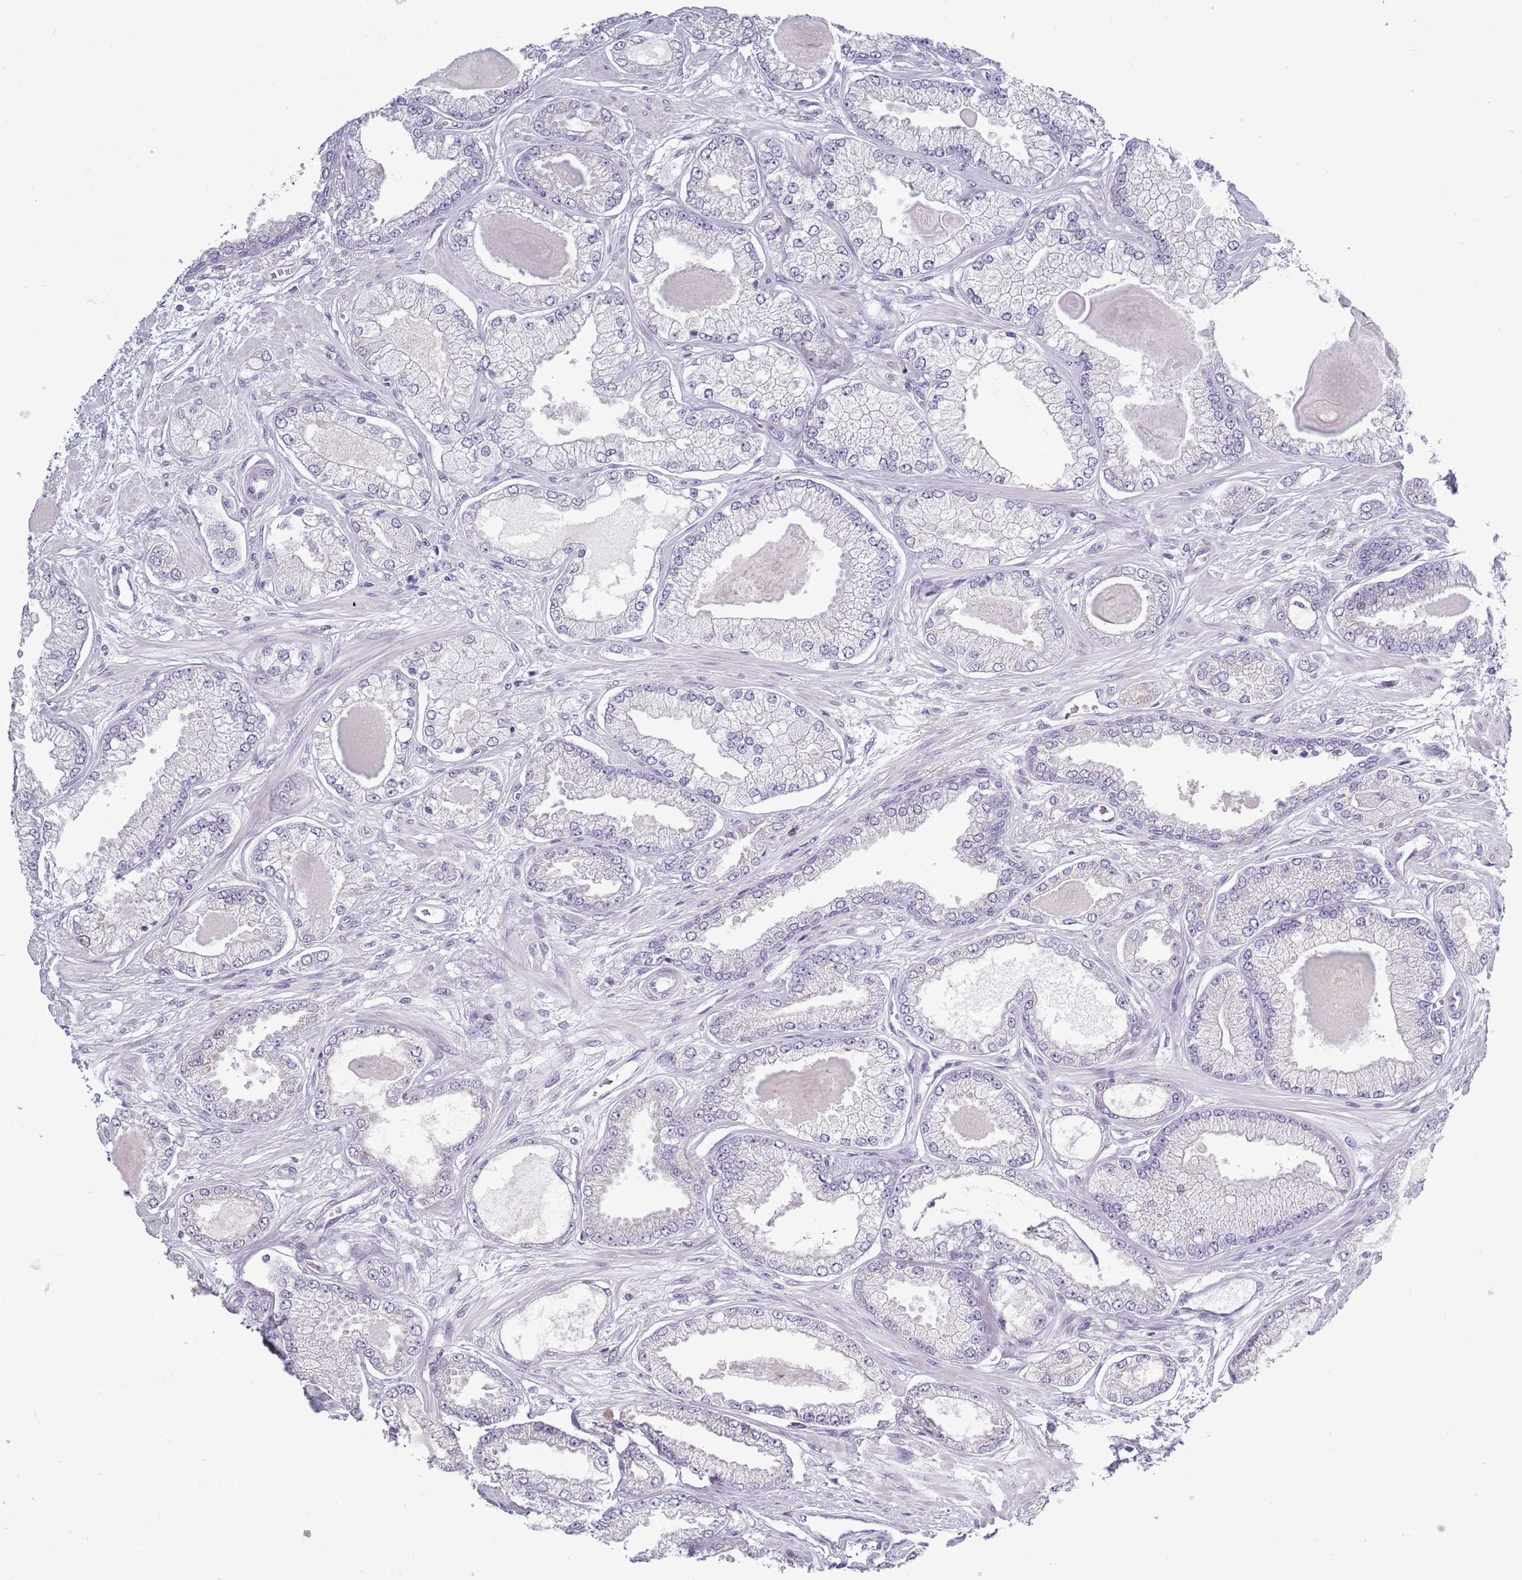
{"staining": {"intensity": "negative", "quantity": "none", "location": "none"}, "tissue": "prostate cancer", "cell_type": "Tumor cells", "image_type": "cancer", "snomed": [{"axis": "morphology", "description": "Adenocarcinoma, Low grade"}, {"axis": "topography", "description": "Prostate"}], "caption": "This is an immunohistochemistry micrograph of adenocarcinoma (low-grade) (prostate). There is no staining in tumor cells.", "gene": "ZKSCAN2", "patient": {"sex": "male", "age": 64}}